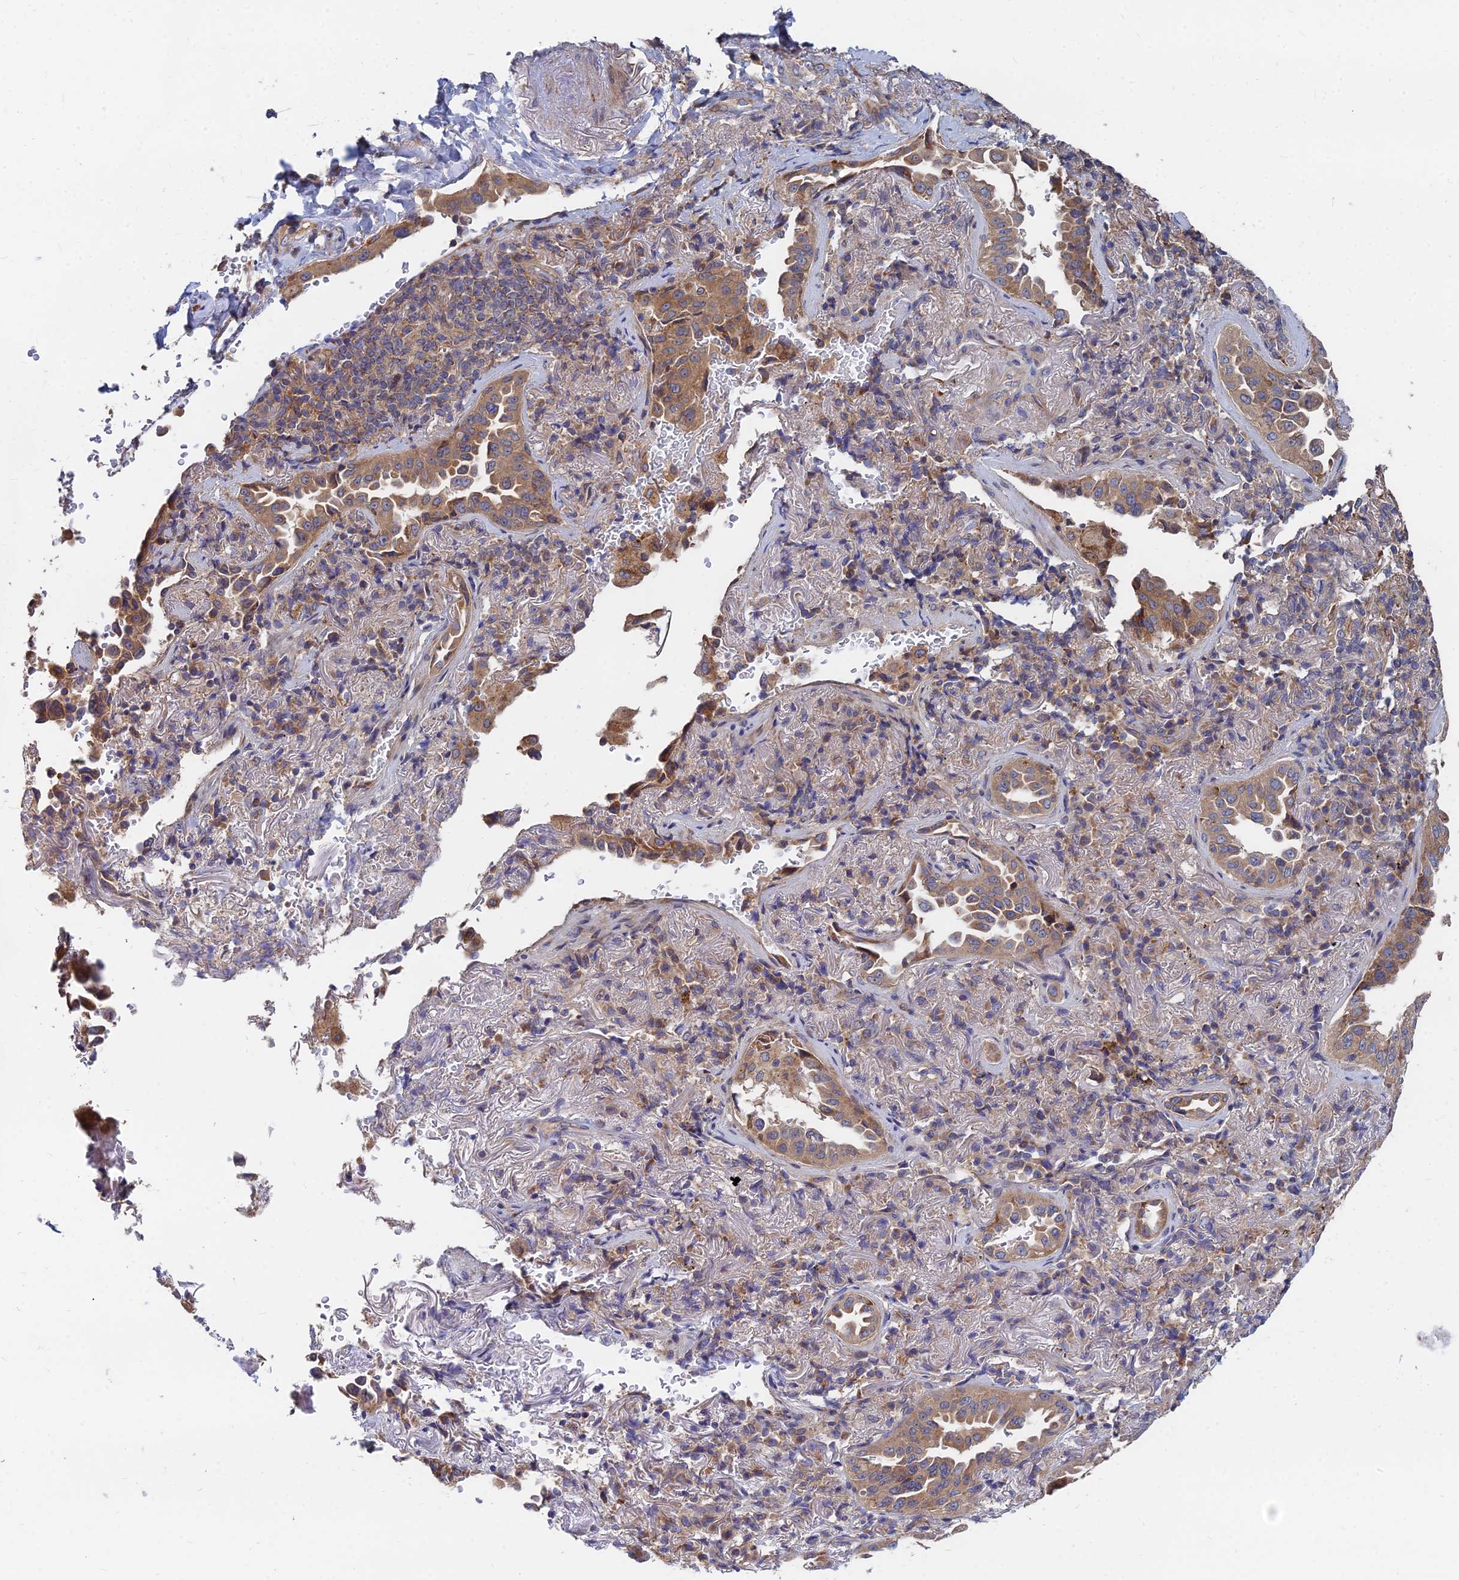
{"staining": {"intensity": "moderate", "quantity": ">75%", "location": "cytoplasmic/membranous"}, "tissue": "lung cancer", "cell_type": "Tumor cells", "image_type": "cancer", "snomed": [{"axis": "morphology", "description": "Adenocarcinoma, NOS"}, {"axis": "topography", "description": "Lung"}], "caption": "Lung cancer was stained to show a protein in brown. There is medium levels of moderate cytoplasmic/membranous staining in approximately >75% of tumor cells.", "gene": "CCZ1", "patient": {"sex": "female", "age": 69}}